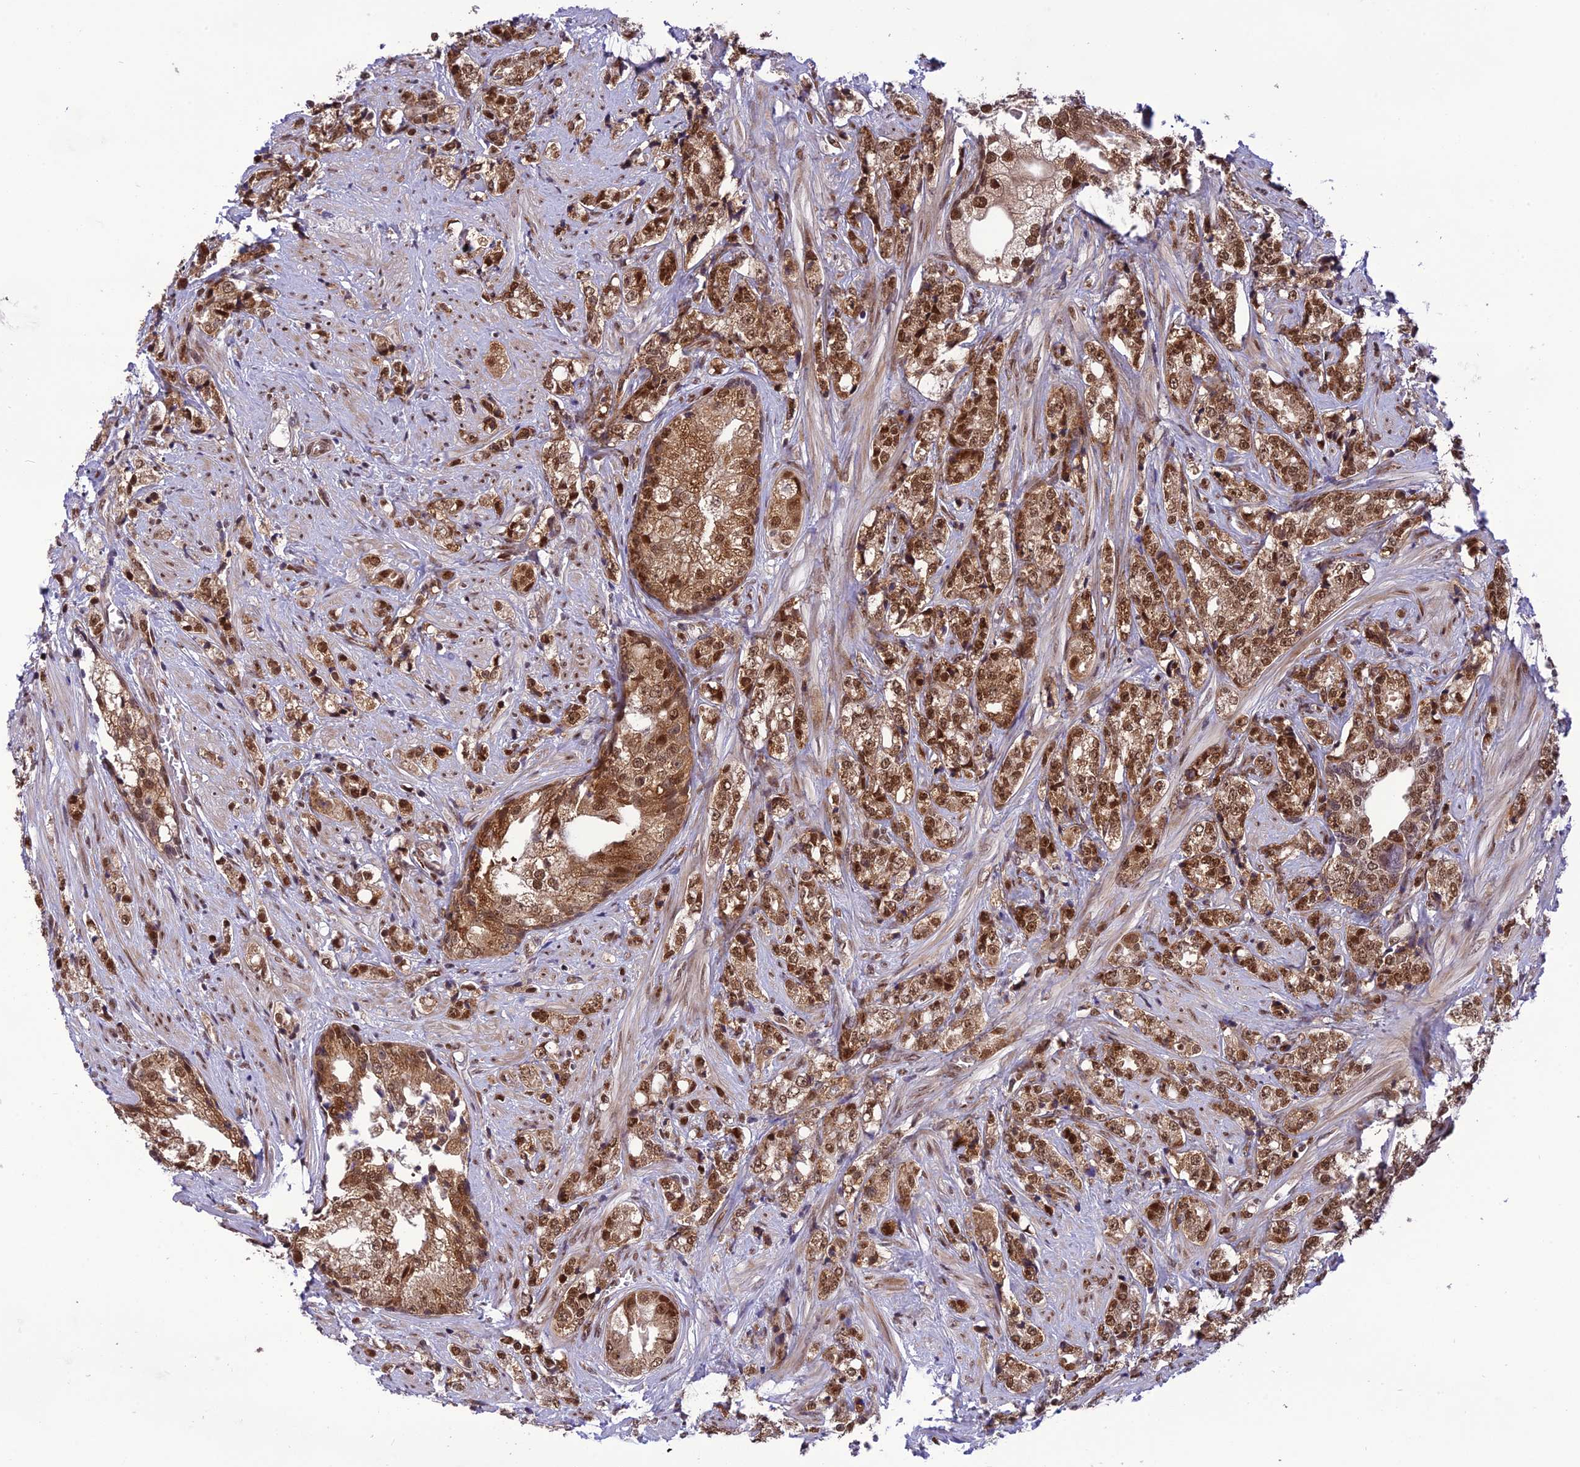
{"staining": {"intensity": "moderate", "quantity": ">75%", "location": "cytoplasmic/membranous,nuclear"}, "tissue": "prostate cancer", "cell_type": "Tumor cells", "image_type": "cancer", "snomed": [{"axis": "morphology", "description": "Adenocarcinoma, High grade"}, {"axis": "topography", "description": "Prostate"}], "caption": "Immunohistochemistry (DAB (3,3'-diaminobenzidine)) staining of adenocarcinoma (high-grade) (prostate) shows moderate cytoplasmic/membranous and nuclear protein staining in approximately >75% of tumor cells.", "gene": "RTRAF", "patient": {"sex": "male", "age": 69}}